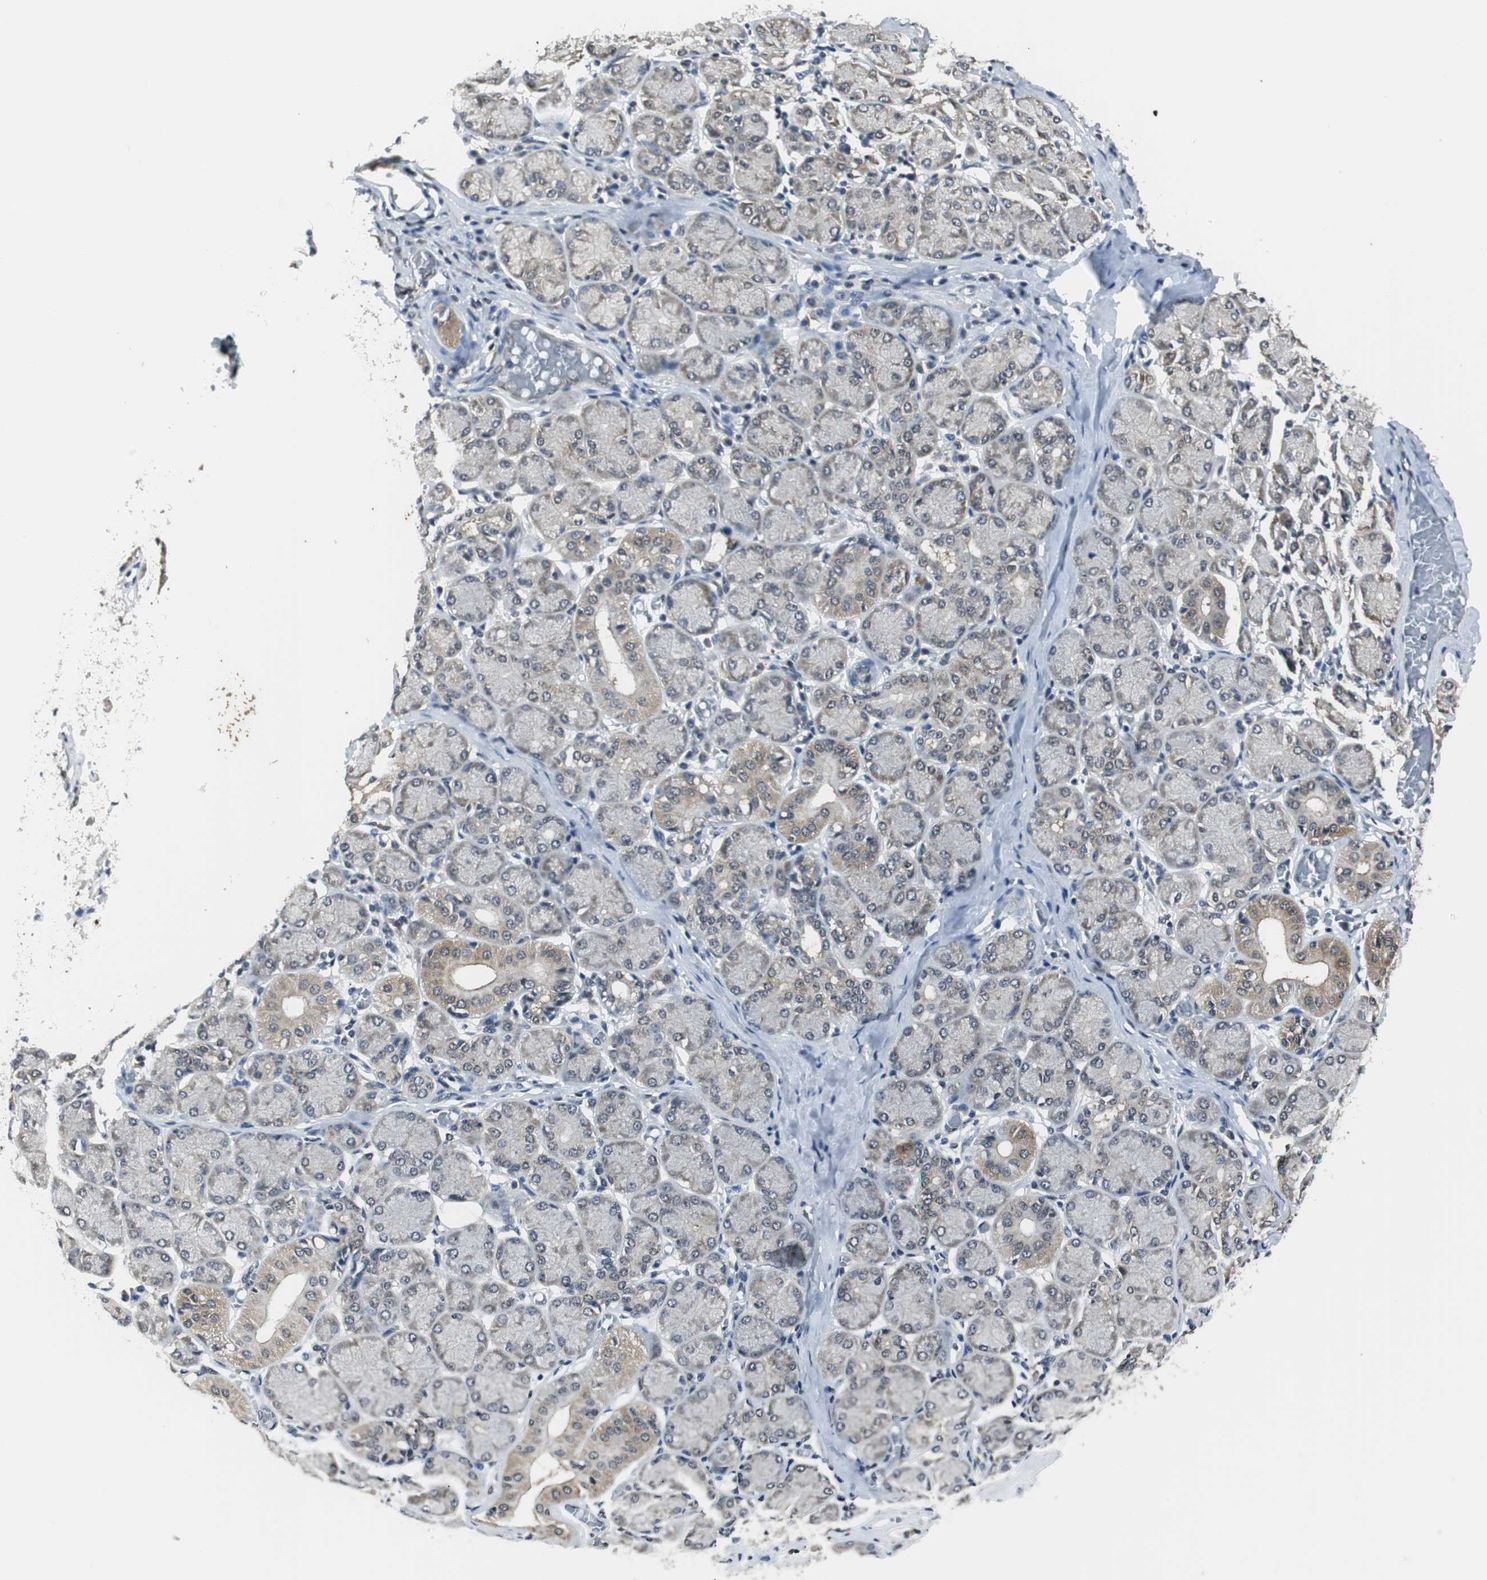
{"staining": {"intensity": "weak", "quantity": "<25%", "location": "cytoplasmic/membranous"}, "tissue": "salivary gland", "cell_type": "Glandular cells", "image_type": "normal", "snomed": [{"axis": "morphology", "description": "Normal tissue, NOS"}, {"axis": "topography", "description": "Salivary gland"}], "caption": "This is an immunohistochemistry (IHC) photomicrograph of unremarkable human salivary gland. There is no positivity in glandular cells.", "gene": "SMAD1", "patient": {"sex": "female", "age": 24}}